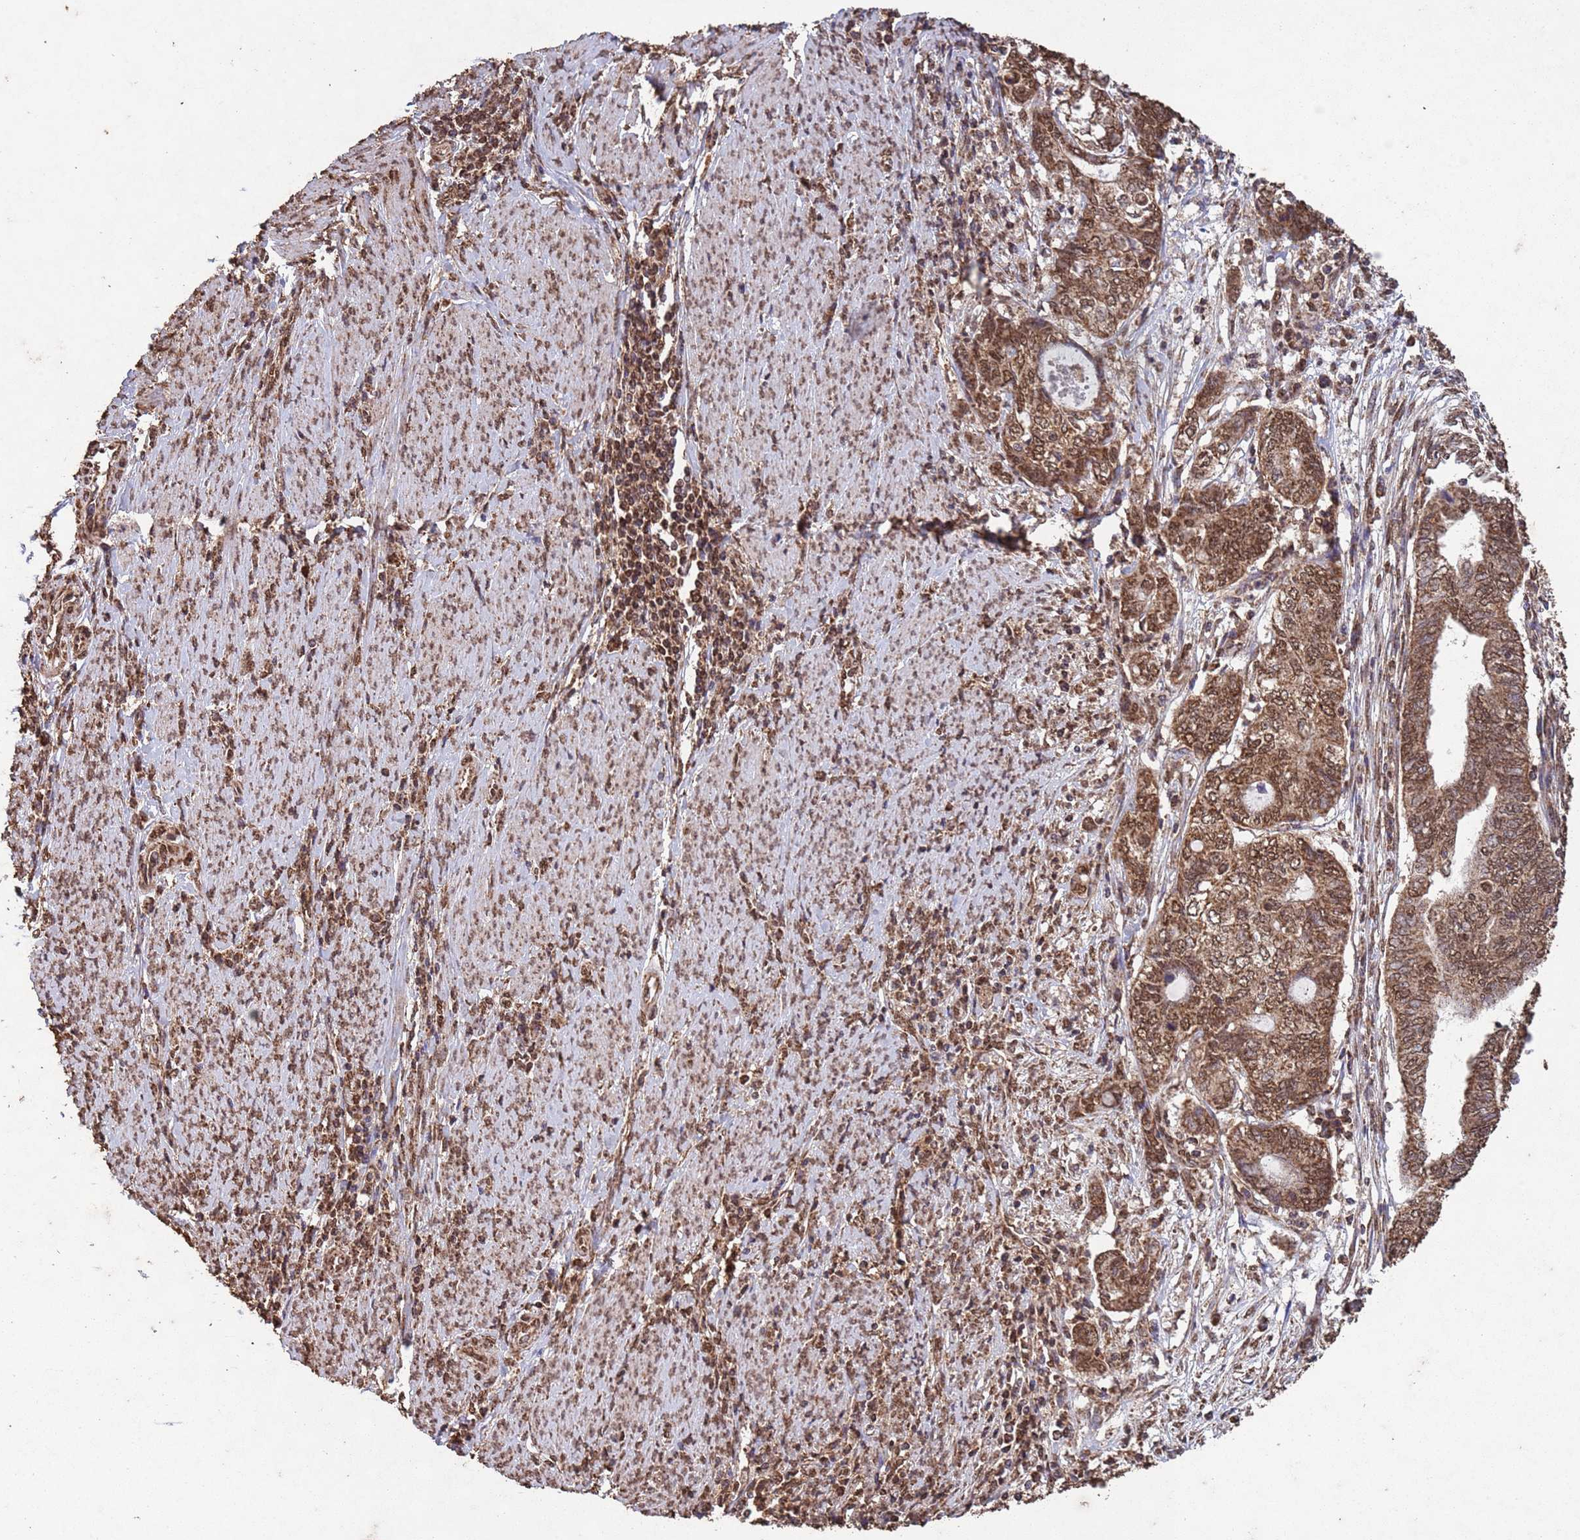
{"staining": {"intensity": "moderate", "quantity": ">75%", "location": "cytoplasmic/membranous,nuclear"}, "tissue": "endometrial cancer", "cell_type": "Tumor cells", "image_type": "cancer", "snomed": [{"axis": "morphology", "description": "Adenocarcinoma, NOS"}, {"axis": "topography", "description": "Uterus"}, {"axis": "topography", "description": "Endometrium"}], "caption": "This histopathology image demonstrates endometrial cancer (adenocarcinoma) stained with IHC to label a protein in brown. The cytoplasmic/membranous and nuclear of tumor cells show moderate positivity for the protein. Nuclei are counter-stained blue.", "gene": "HDAC10", "patient": {"sex": "female", "age": 70}}